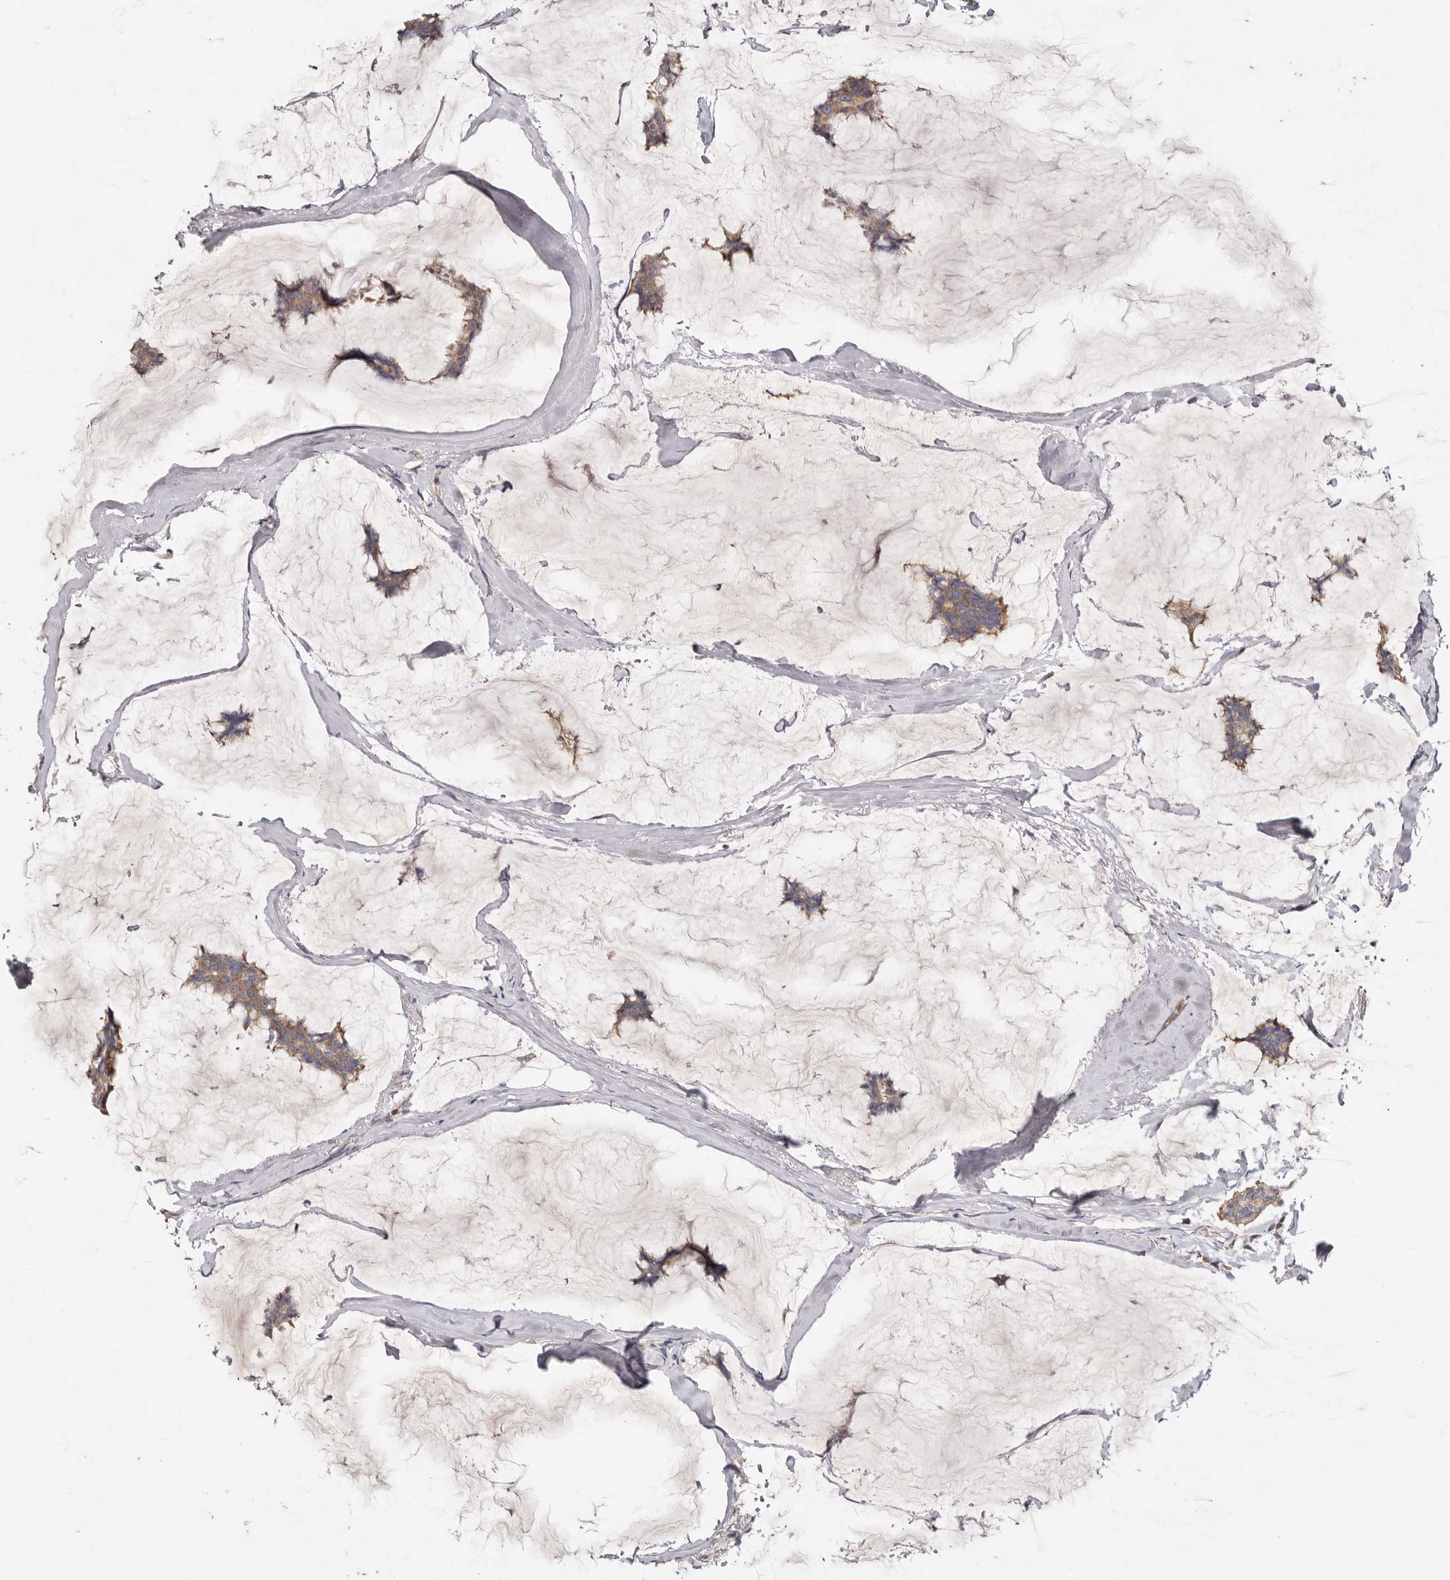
{"staining": {"intensity": "moderate", "quantity": ">75%", "location": "cytoplasmic/membranous"}, "tissue": "breast cancer", "cell_type": "Tumor cells", "image_type": "cancer", "snomed": [{"axis": "morphology", "description": "Duct carcinoma"}, {"axis": "topography", "description": "Breast"}], "caption": "Moderate cytoplasmic/membranous protein staining is identified in approximately >75% of tumor cells in breast cancer. (brown staining indicates protein expression, while blue staining denotes nuclei).", "gene": "FAM167B", "patient": {"sex": "female", "age": 93}}